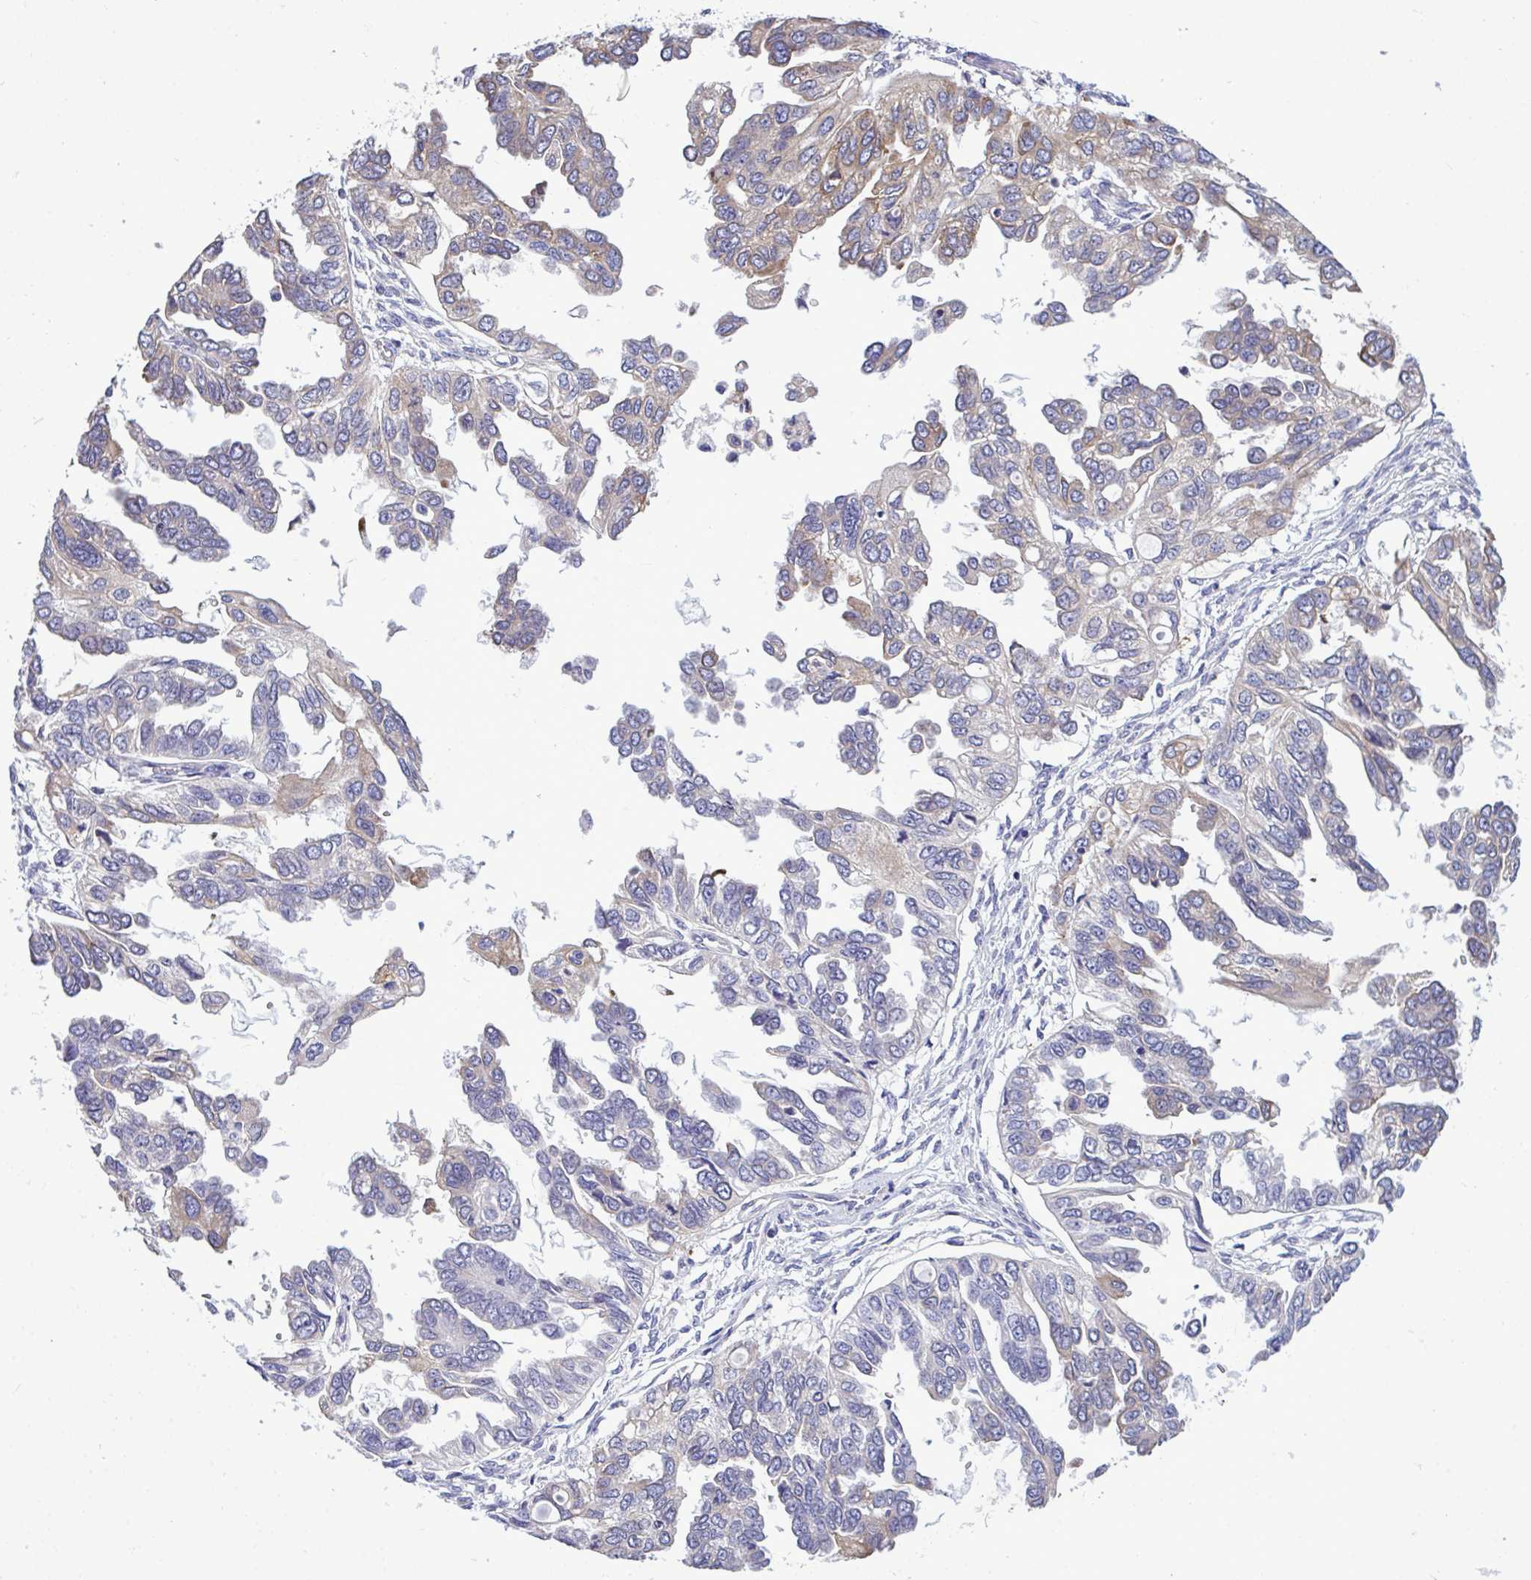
{"staining": {"intensity": "weak", "quantity": "25%-75%", "location": "cytoplasmic/membranous"}, "tissue": "ovarian cancer", "cell_type": "Tumor cells", "image_type": "cancer", "snomed": [{"axis": "morphology", "description": "Cystadenocarcinoma, serous, NOS"}, {"axis": "topography", "description": "Ovary"}], "caption": "Human serous cystadenocarcinoma (ovarian) stained with a brown dye reveals weak cytoplasmic/membranous positive positivity in about 25%-75% of tumor cells.", "gene": "PIGK", "patient": {"sex": "female", "age": 53}}